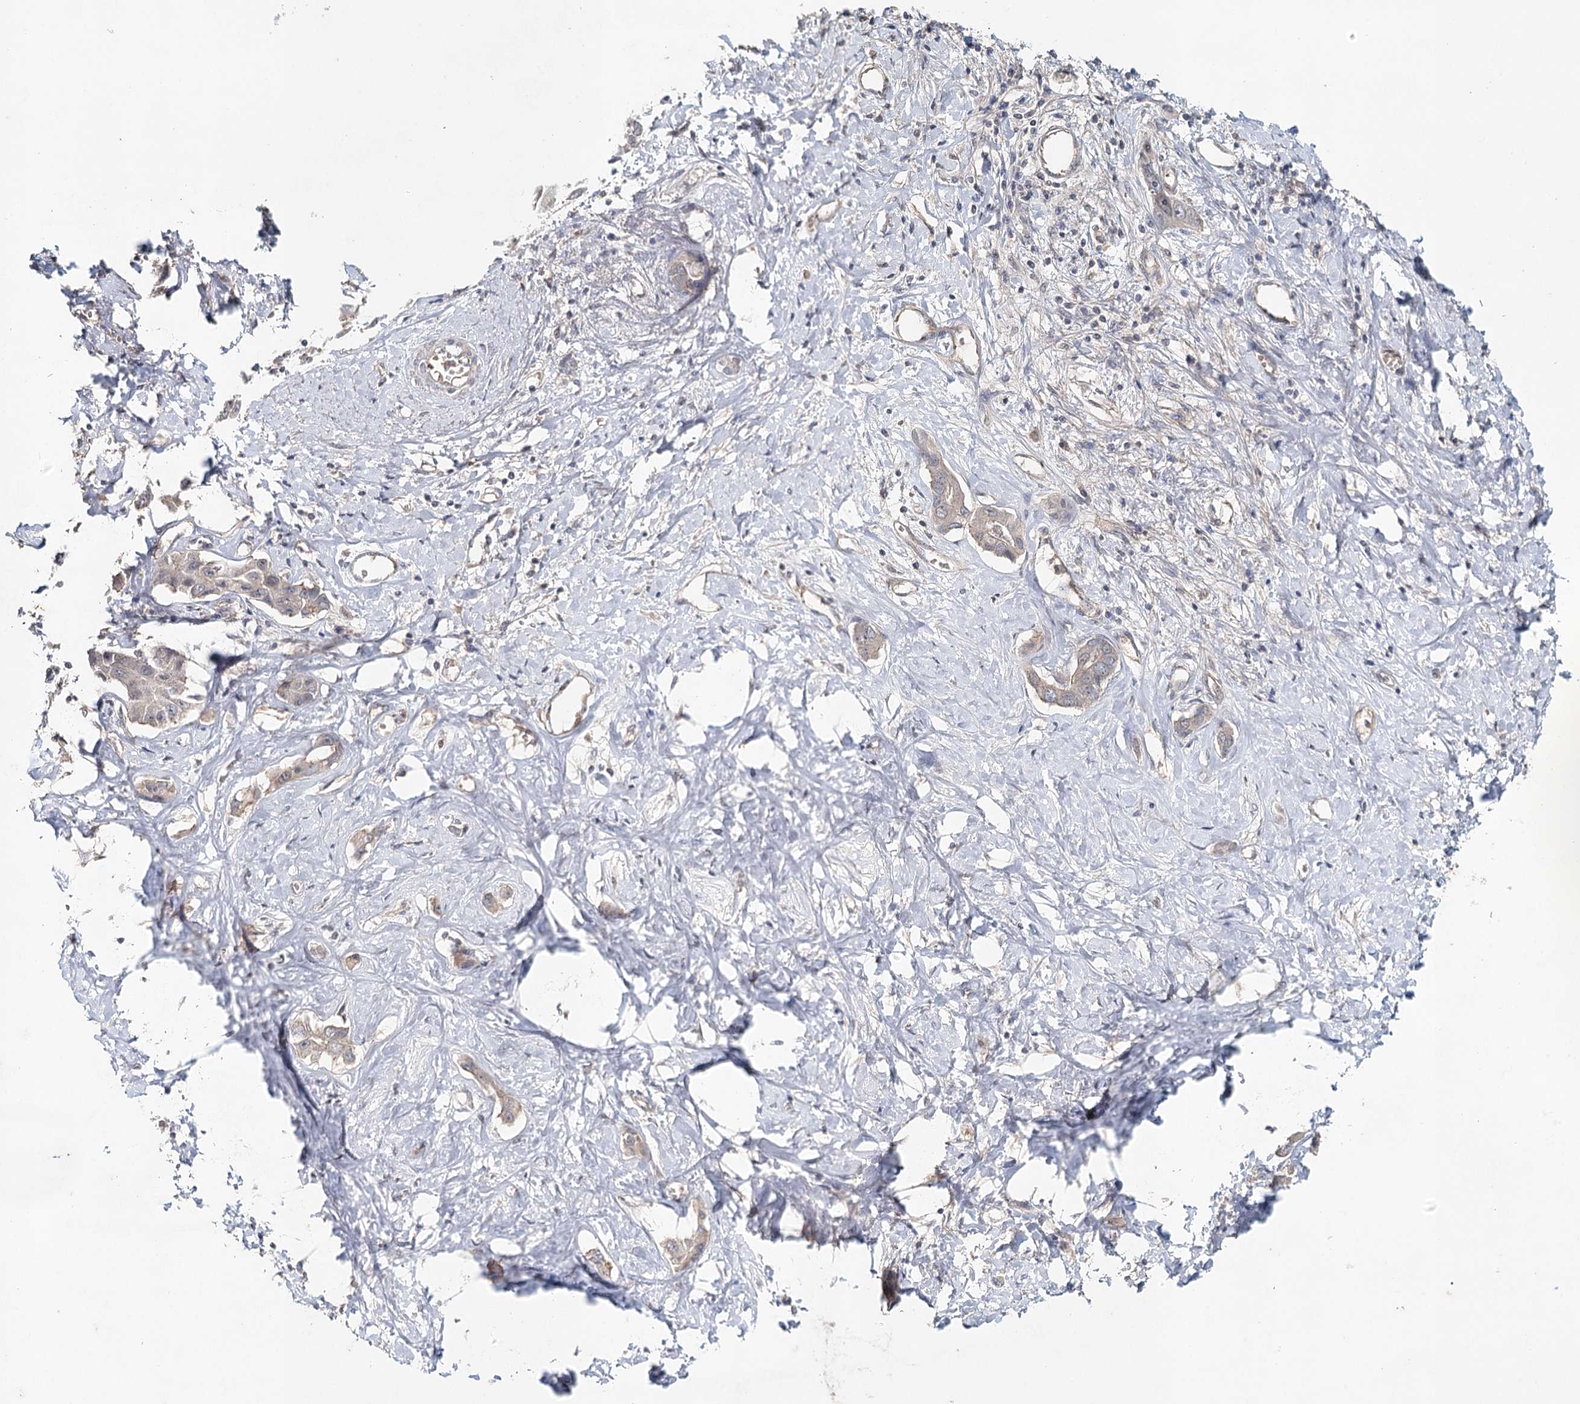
{"staining": {"intensity": "weak", "quantity": "25%-75%", "location": "cytoplasmic/membranous"}, "tissue": "liver cancer", "cell_type": "Tumor cells", "image_type": "cancer", "snomed": [{"axis": "morphology", "description": "Cholangiocarcinoma"}, {"axis": "topography", "description": "Liver"}], "caption": "Cholangiocarcinoma (liver) stained with a protein marker demonstrates weak staining in tumor cells.", "gene": "SYNPO", "patient": {"sex": "male", "age": 59}}